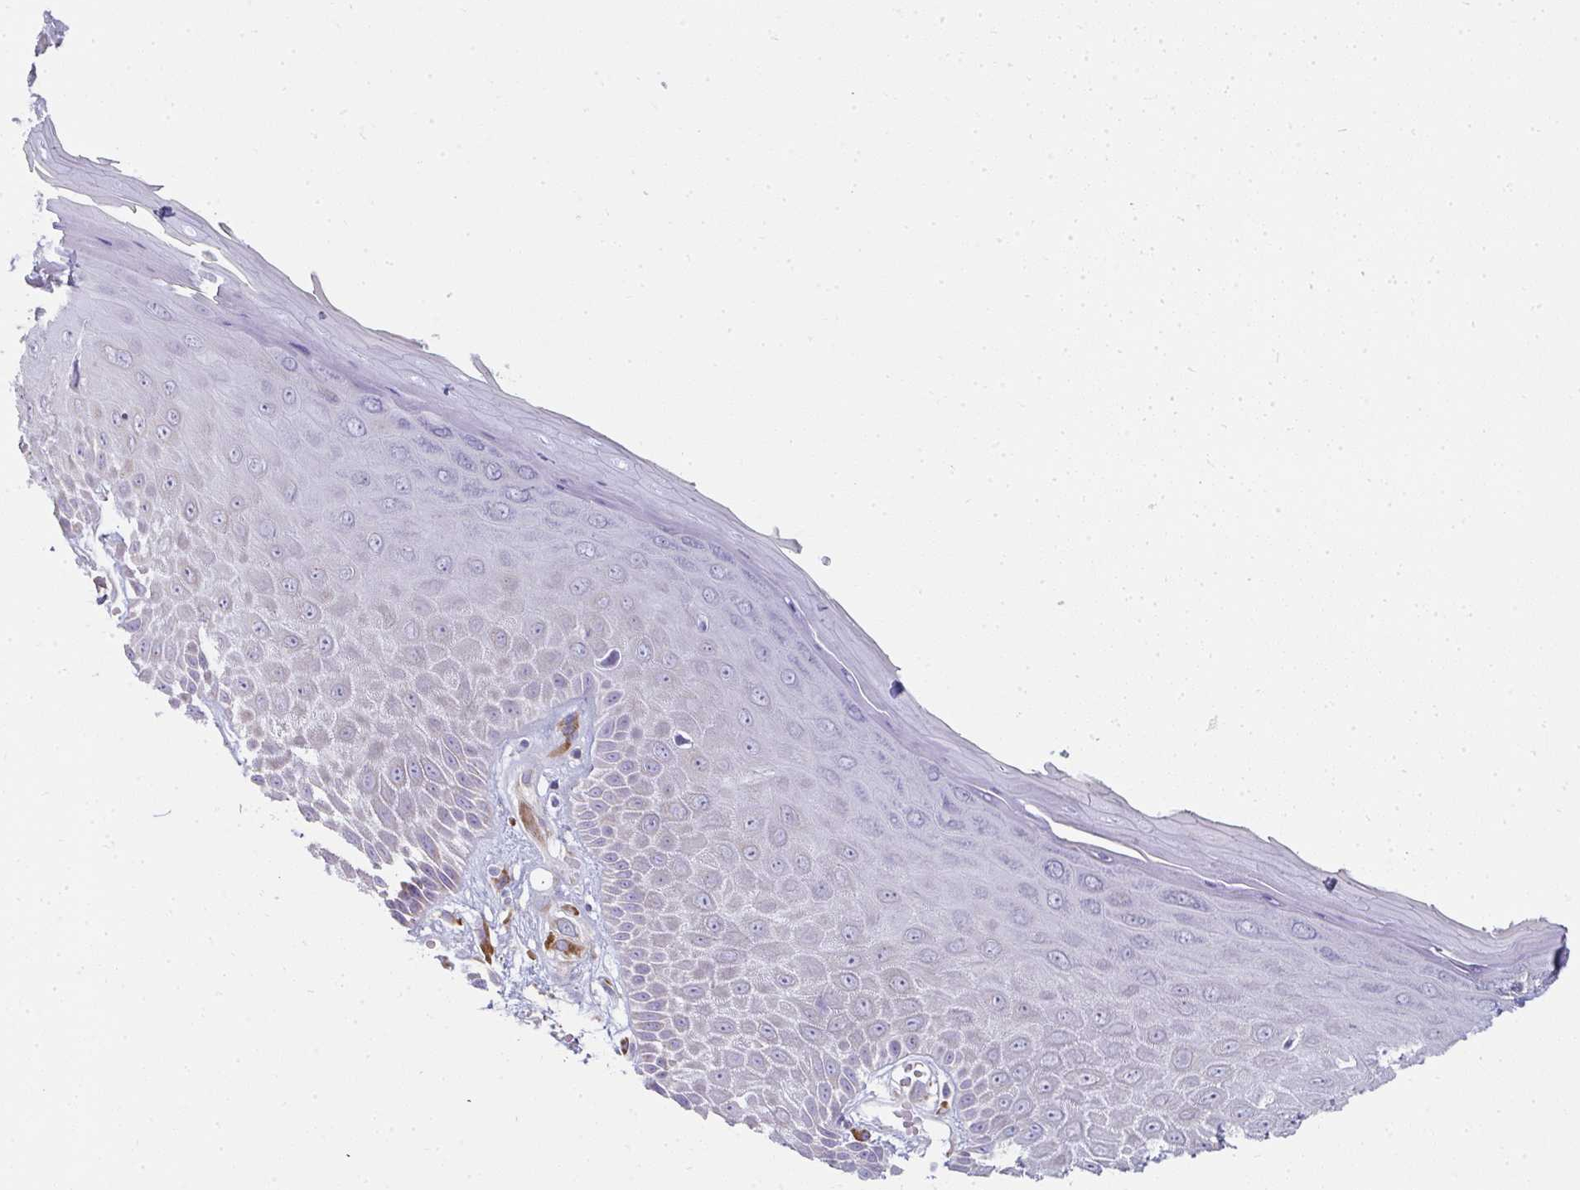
{"staining": {"intensity": "weak", "quantity": "25%-75%", "location": "cytoplasmic/membranous"}, "tissue": "skin", "cell_type": "Epidermal cells", "image_type": "normal", "snomed": [{"axis": "morphology", "description": "Normal tissue, NOS"}, {"axis": "topography", "description": "Anal"}, {"axis": "topography", "description": "Peripheral nerve tissue"}], "caption": "Protein analysis of unremarkable skin displays weak cytoplasmic/membranous staining in approximately 25%-75% of epidermal cells.", "gene": "SHROOM1", "patient": {"sex": "male", "age": 78}}